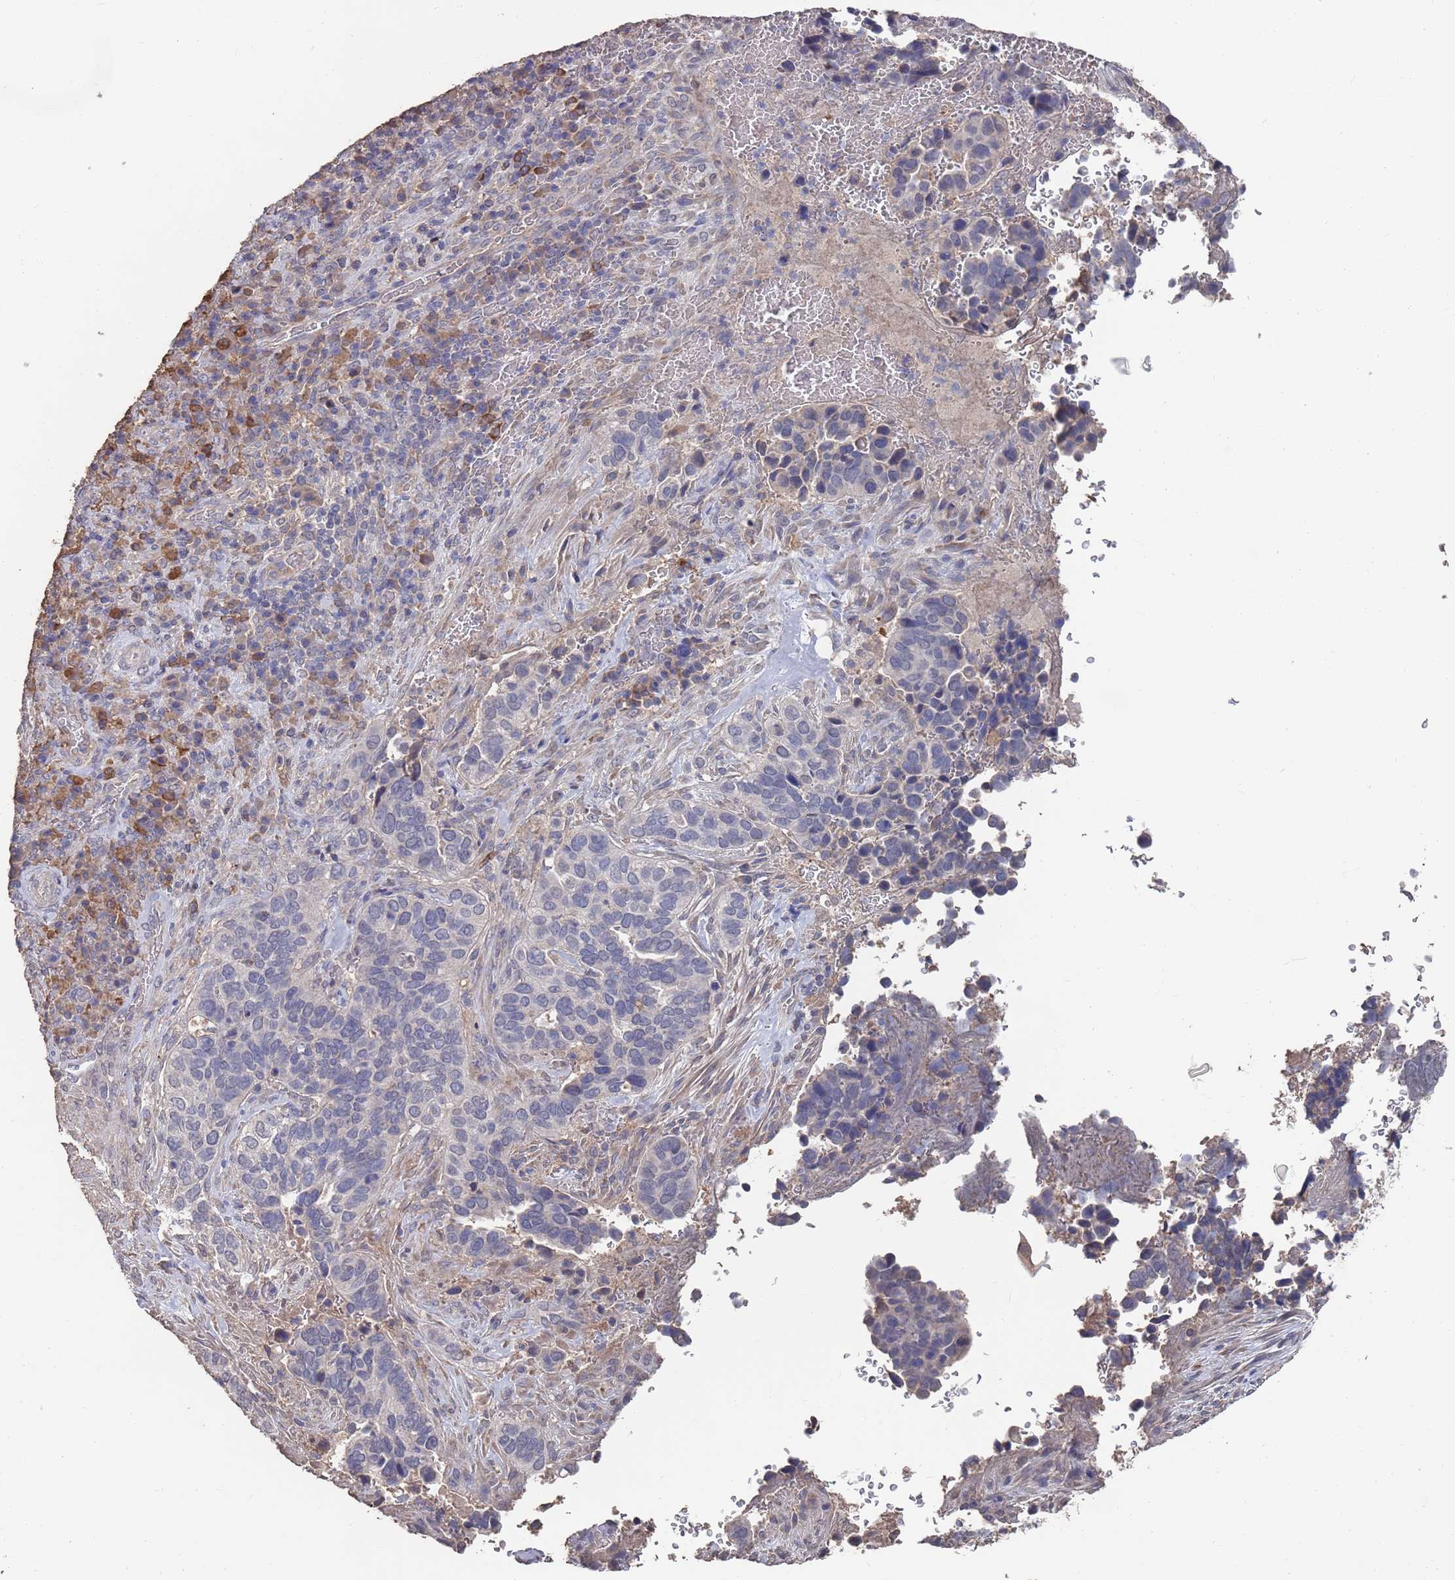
{"staining": {"intensity": "negative", "quantity": "none", "location": "none"}, "tissue": "cervical cancer", "cell_type": "Tumor cells", "image_type": "cancer", "snomed": [{"axis": "morphology", "description": "Squamous cell carcinoma, NOS"}, {"axis": "topography", "description": "Cervix"}], "caption": "IHC histopathology image of human squamous cell carcinoma (cervical) stained for a protein (brown), which displays no expression in tumor cells.", "gene": "BTBD18", "patient": {"sex": "female", "age": 38}}